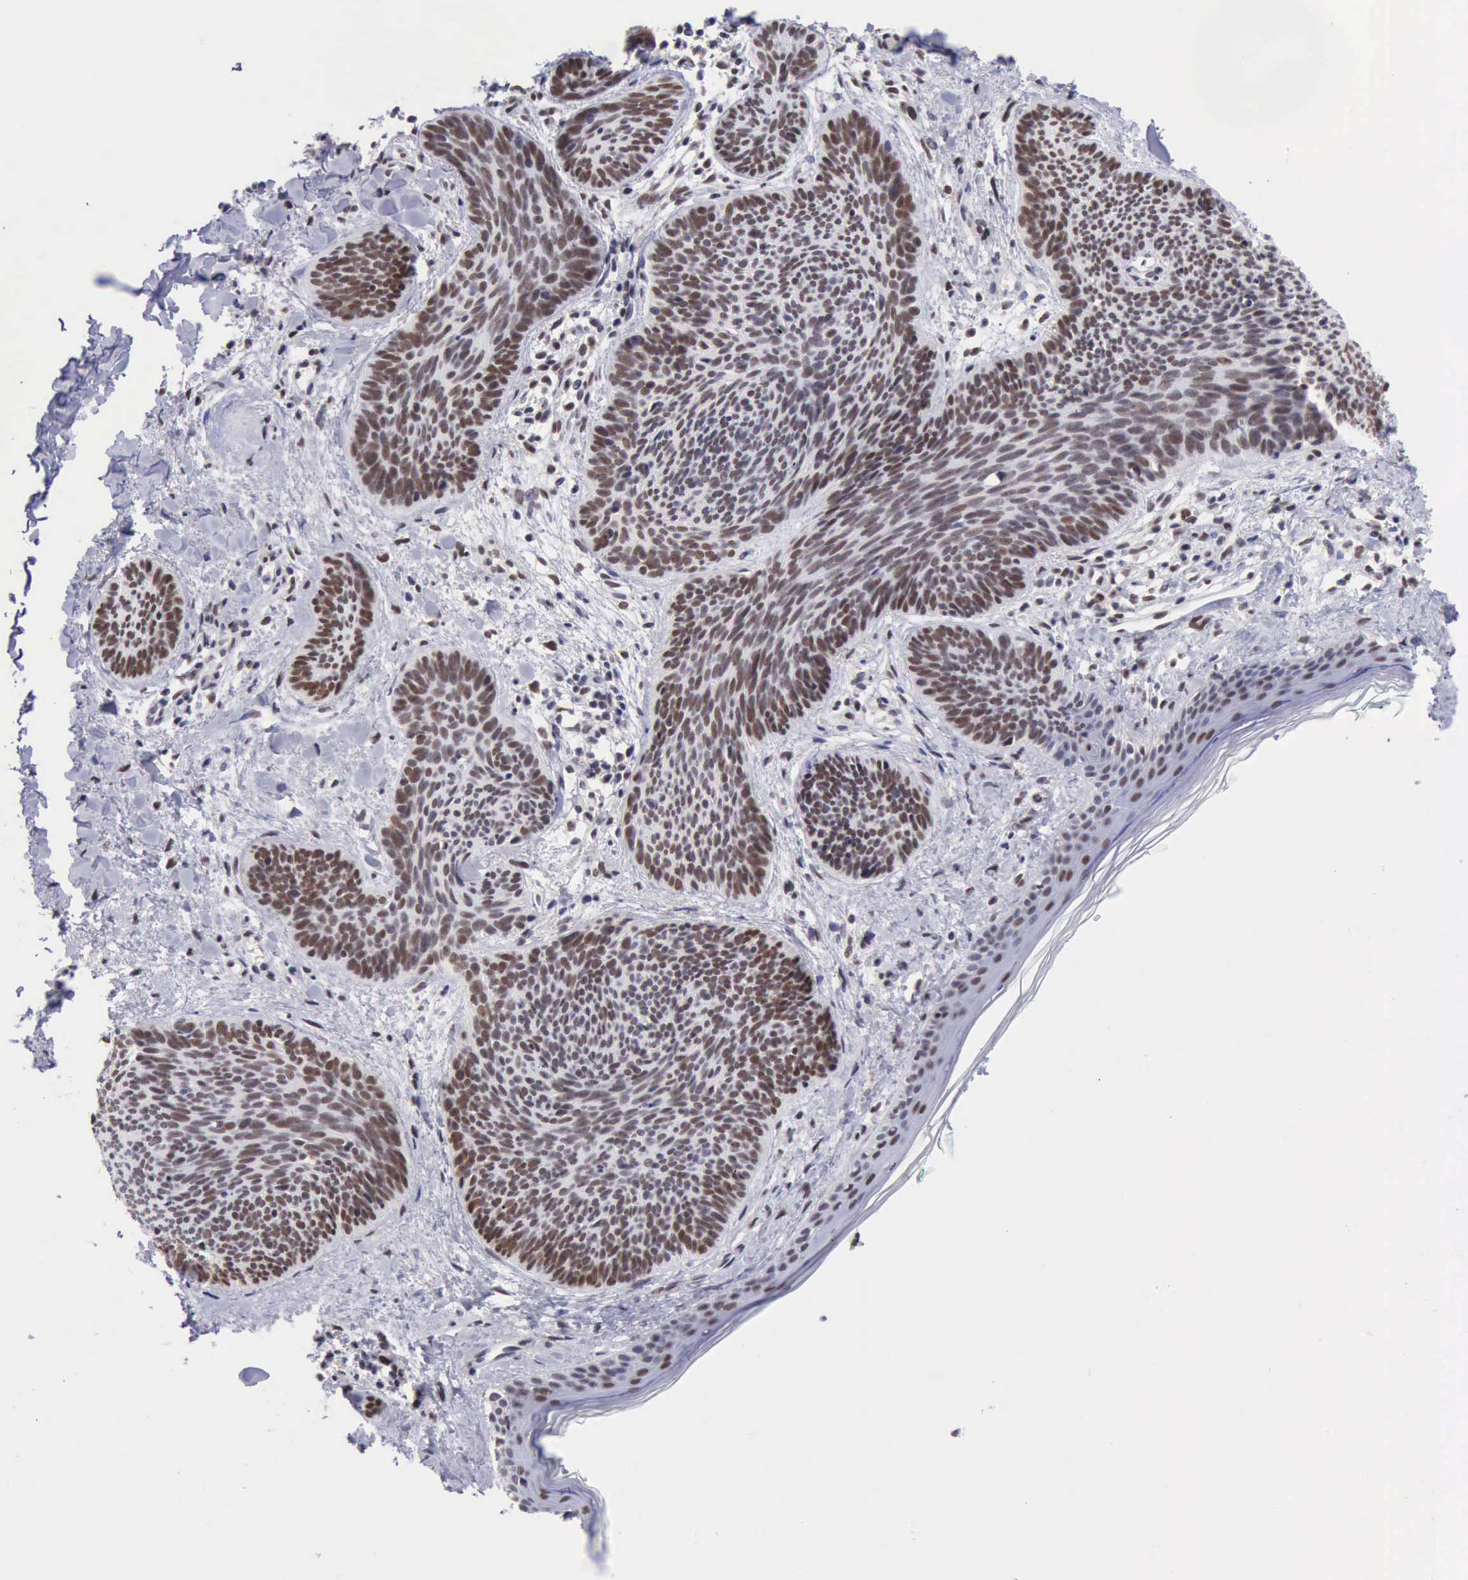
{"staining": {"intensity": "moderate", "quantity": ">75%", "location": "nuclear"}, "tissue": "skin cancer", "cell_type": "Tumor cells", "image_type": "cancer", "snomed": [{"axis": "morphology", "description": "Basal cell carcinoma"}, {"axis": "topography", "description": "Skin"}], "caption": "This photomicrograph exhibits immunohistochemistry staining of human skin basal cell carcinoma, with medium moderate nuclear positivity in about >75% of tumor cells.", "gene": "ERCC4", "patient": {"sex": "female", "age": 81}}